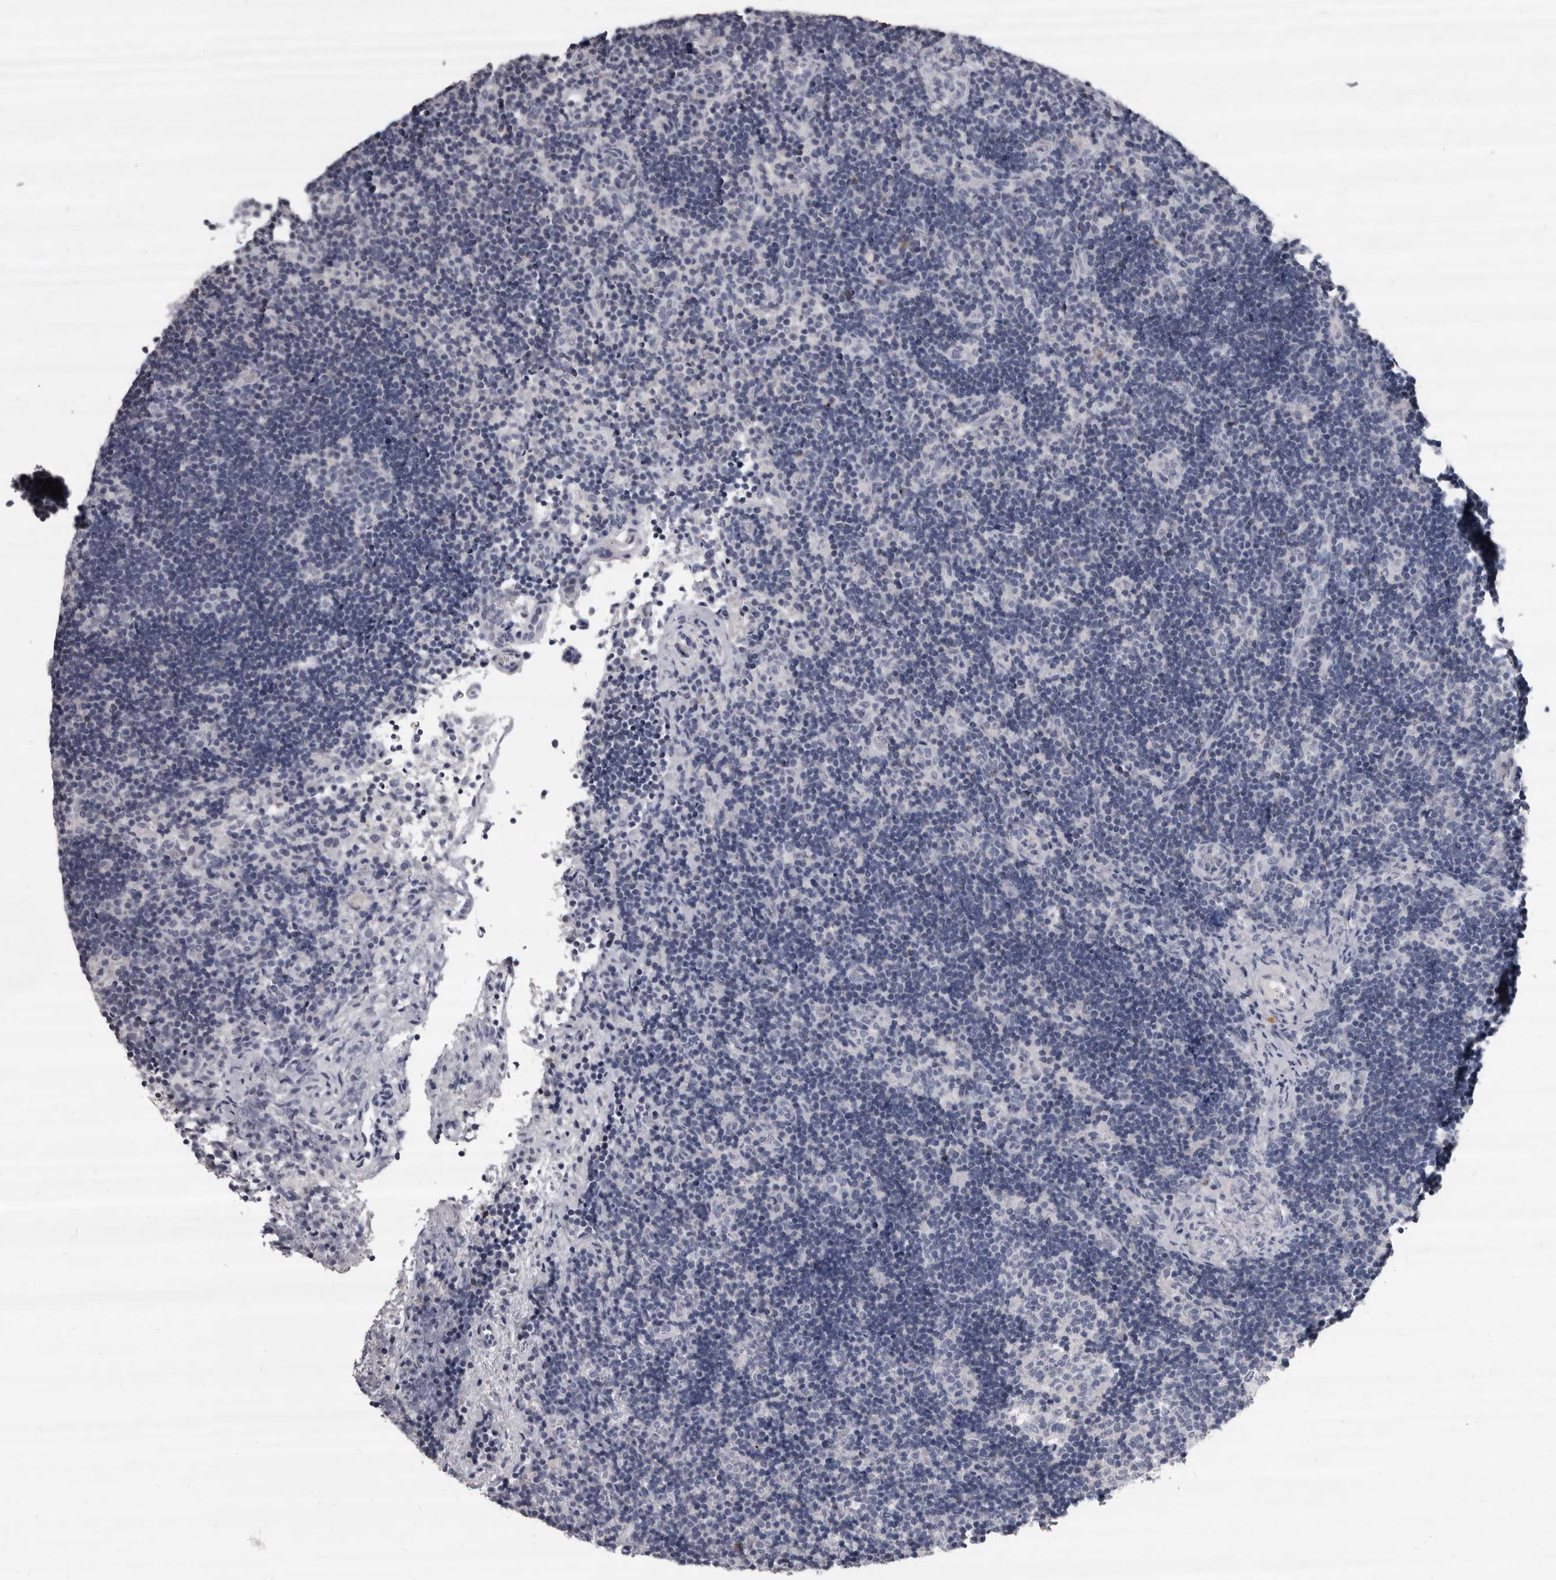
{"staining": {"intensity": "negative", "quantity": "none", "location": "none"}, "tissue": "lymph node", "cell_type": "Germinal center cells", "image_type": "normal", "snomed": [{"axis": "morphology", "description": "Normal tissue, NOS"}, {"axis": "topography", "description": "Lymph node"}], "caption": "The IHC image has no significant staining in germinal center cells of lymph node. (Immunohistochemistry (ihc), brightfield microscopy, high magnification).", "gene": "GZMH", "patient": {"sex": "female", "age": 22}}